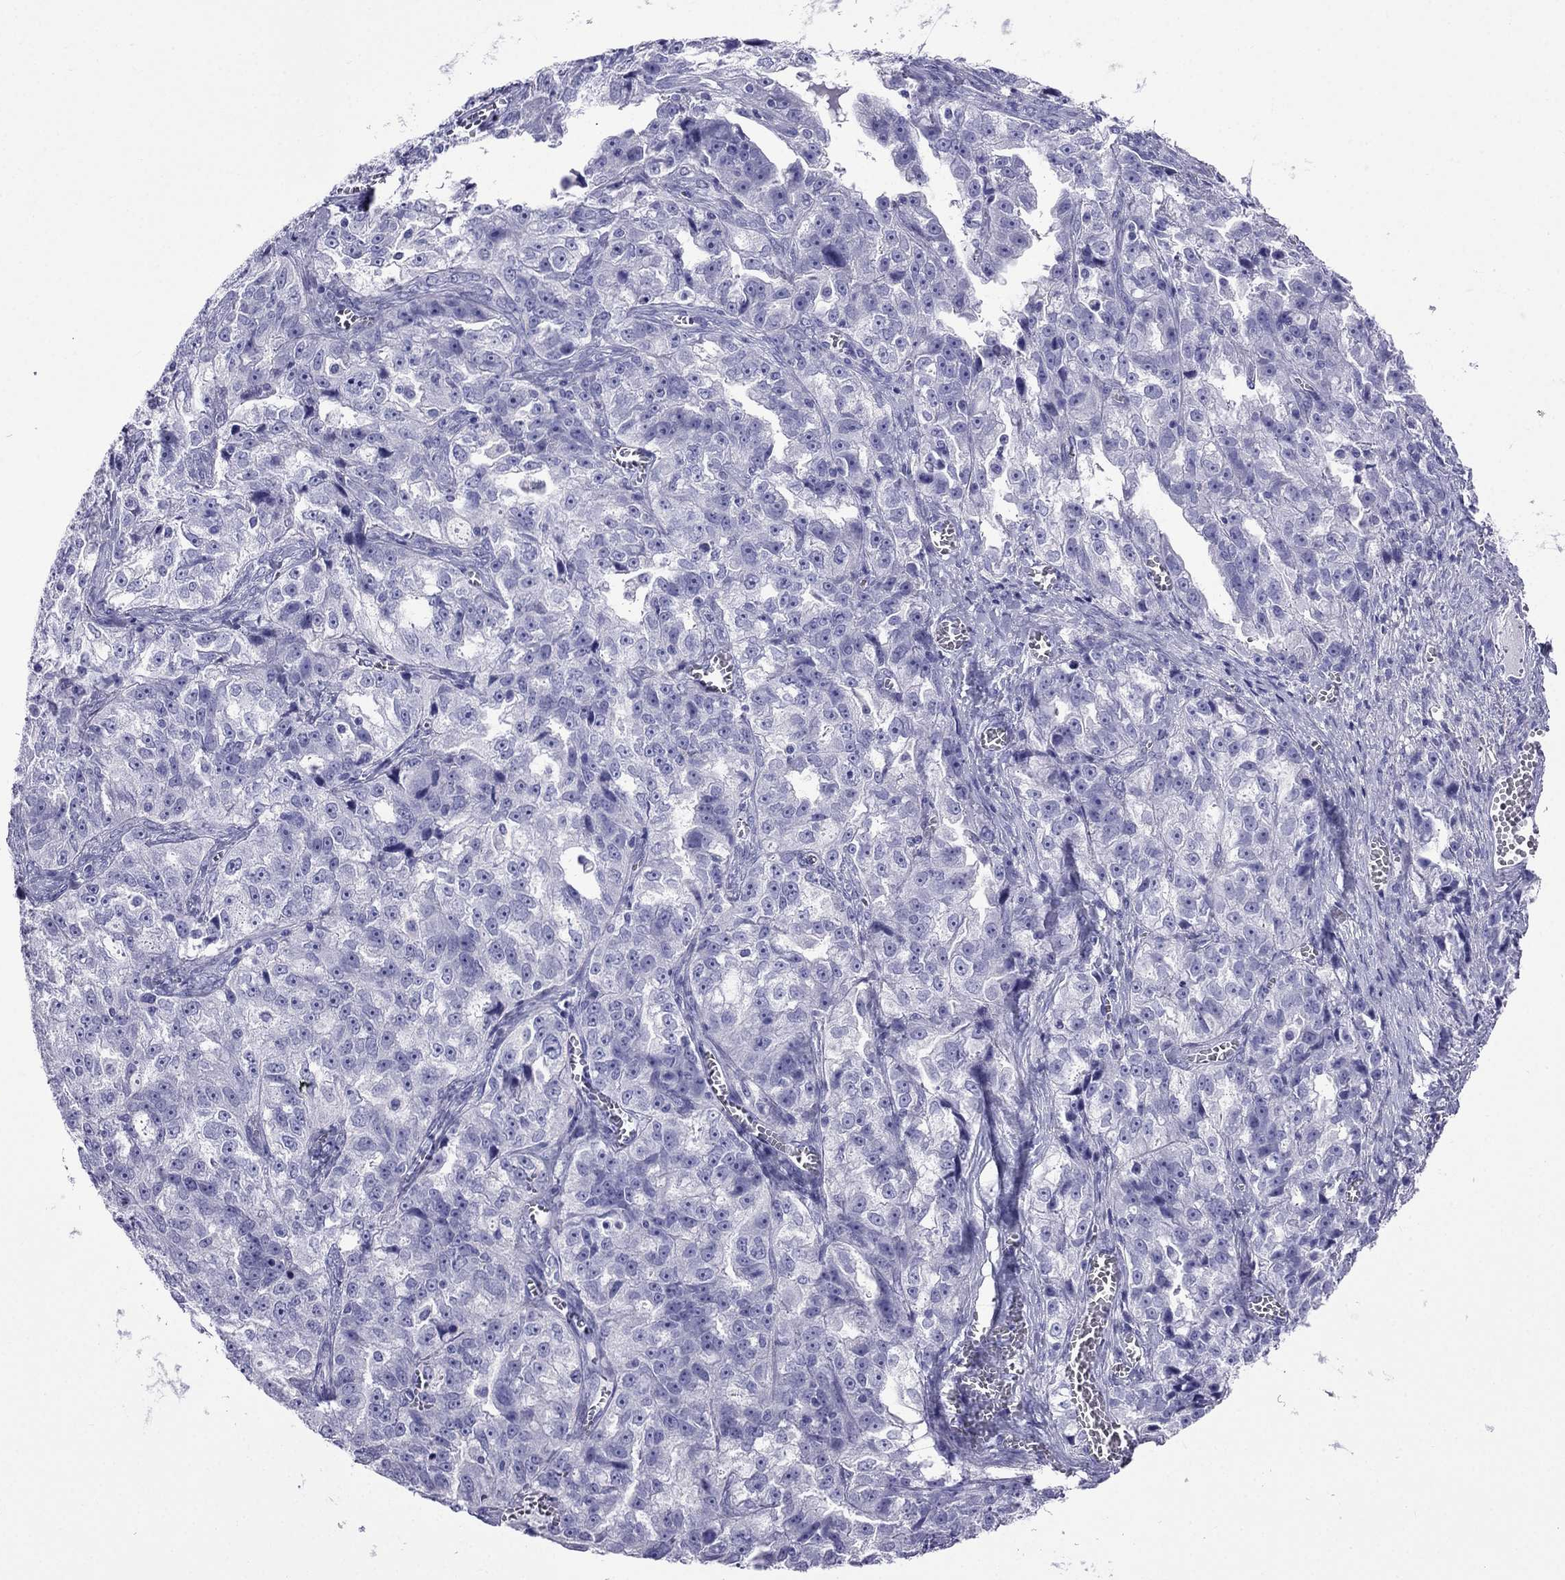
{"staining": {"intensity": "negative", "quantity": "none", "location": "none"}, "tissue": "ovarian cancer", "cell_type": "Tumor cells", "image_type": "cancer", "snomed": [{"axis": "morphology", "description": "Cystadenocarcinoma, serous, NOS"}, {"axis": "topography", "description": "Ovary"}], "caption": "Serous cystadenocarcinoma (ovarian) was stained to show a protein in brown. There is no significant expression in tumor cells.", "gene": "ARR3", "patient": {"sex": "female", "age": 51}}